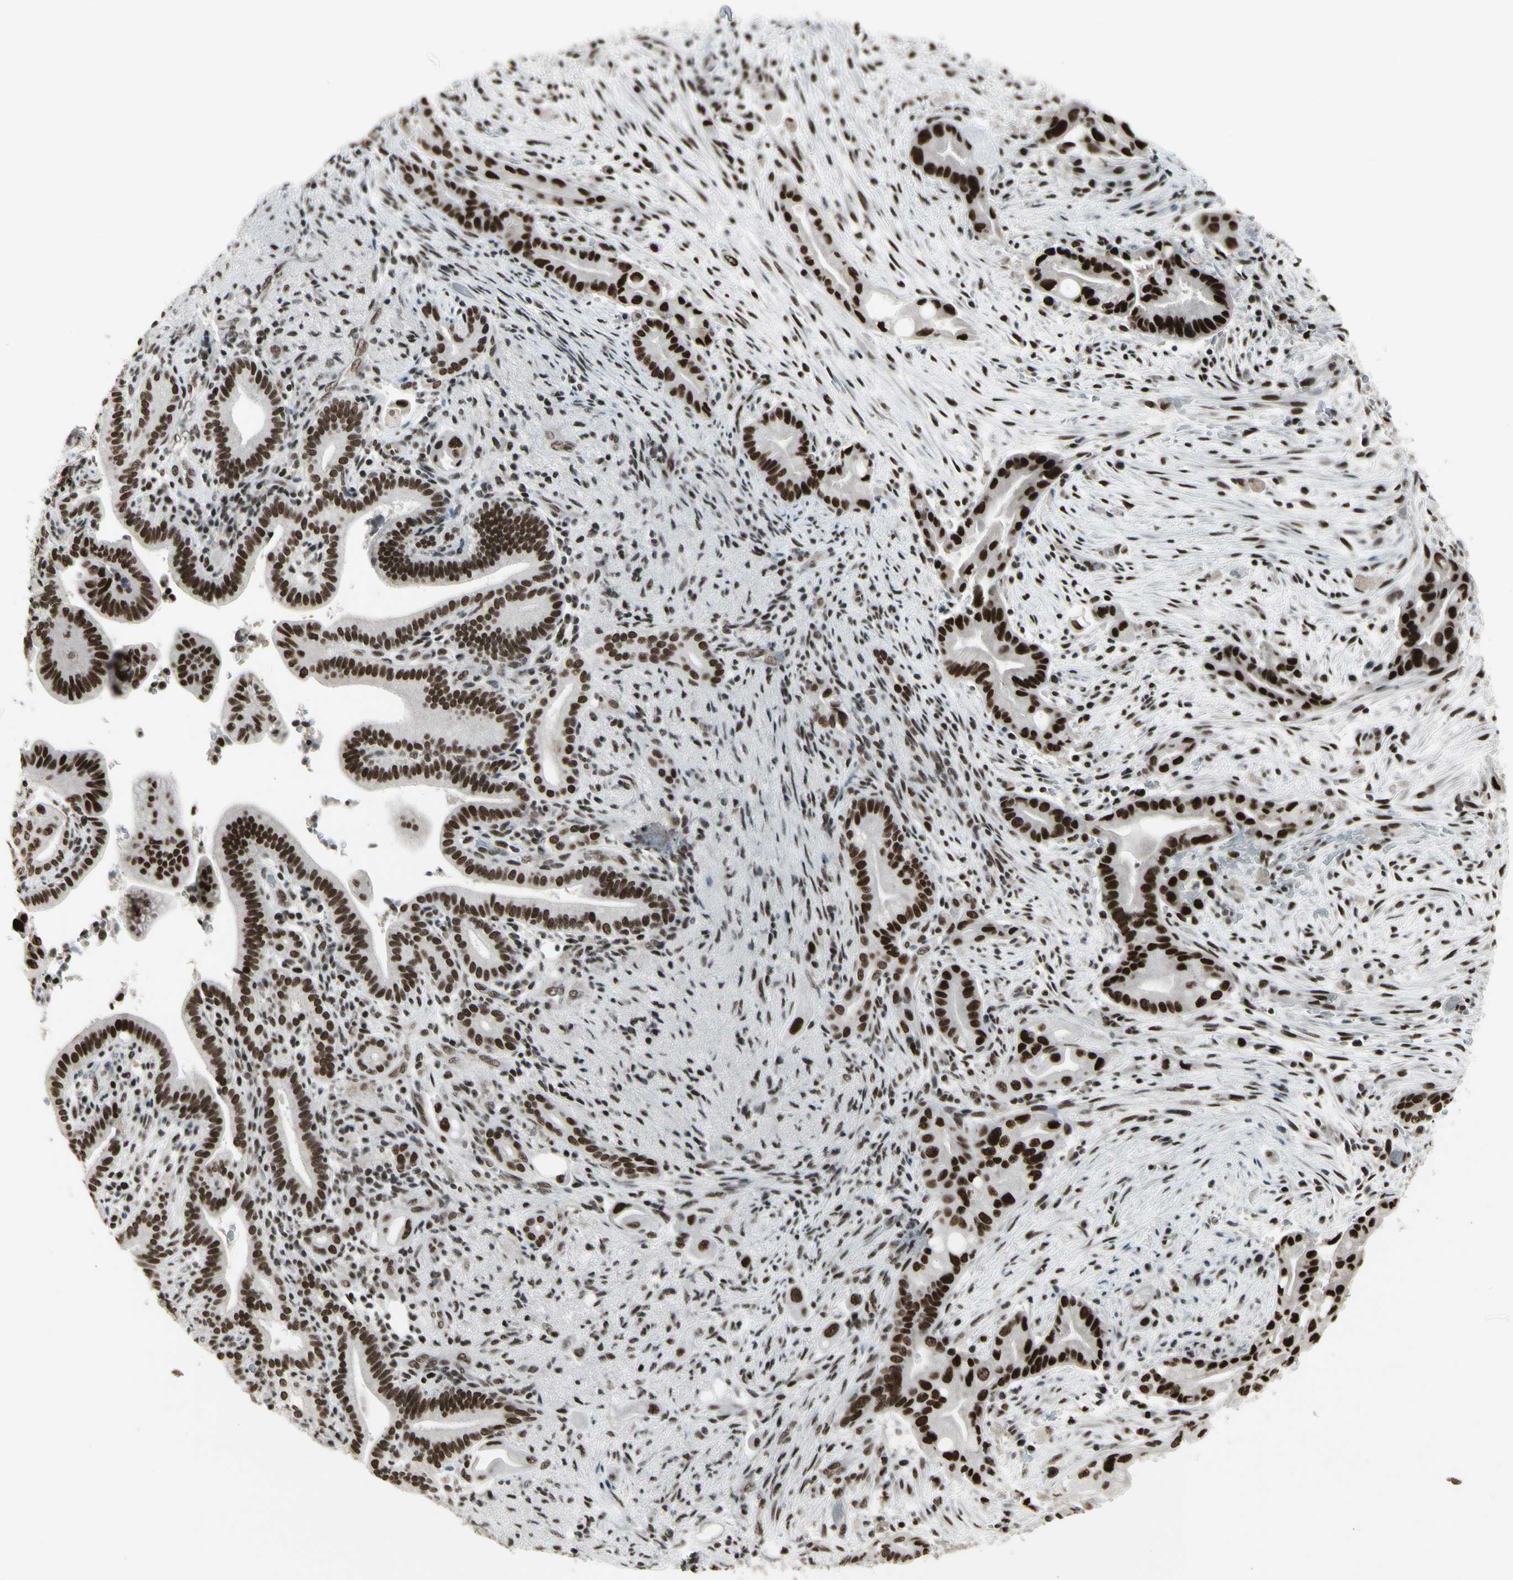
{"staining": {"intensity": "strong", "quantity": ">75%", "location": "nuclear"}, "tissue": "liver cancer", "cell_type": "Tumor cells", "image_type": "cancer", "snomed": [{"axis": "morphology", "description": "Cholangiocarcinoma"}, {"axis": "topography", "description": "Liver"}], "caption": "The image demonstrates staining of liver cancer, revealing strong nuclear protein staining (brown color) within tumor cells. (DAB = brown stain, brightfield microscopy at high magnification).", "gene": "HMG20A", "patient": {"sex": "female", "age": 68}}